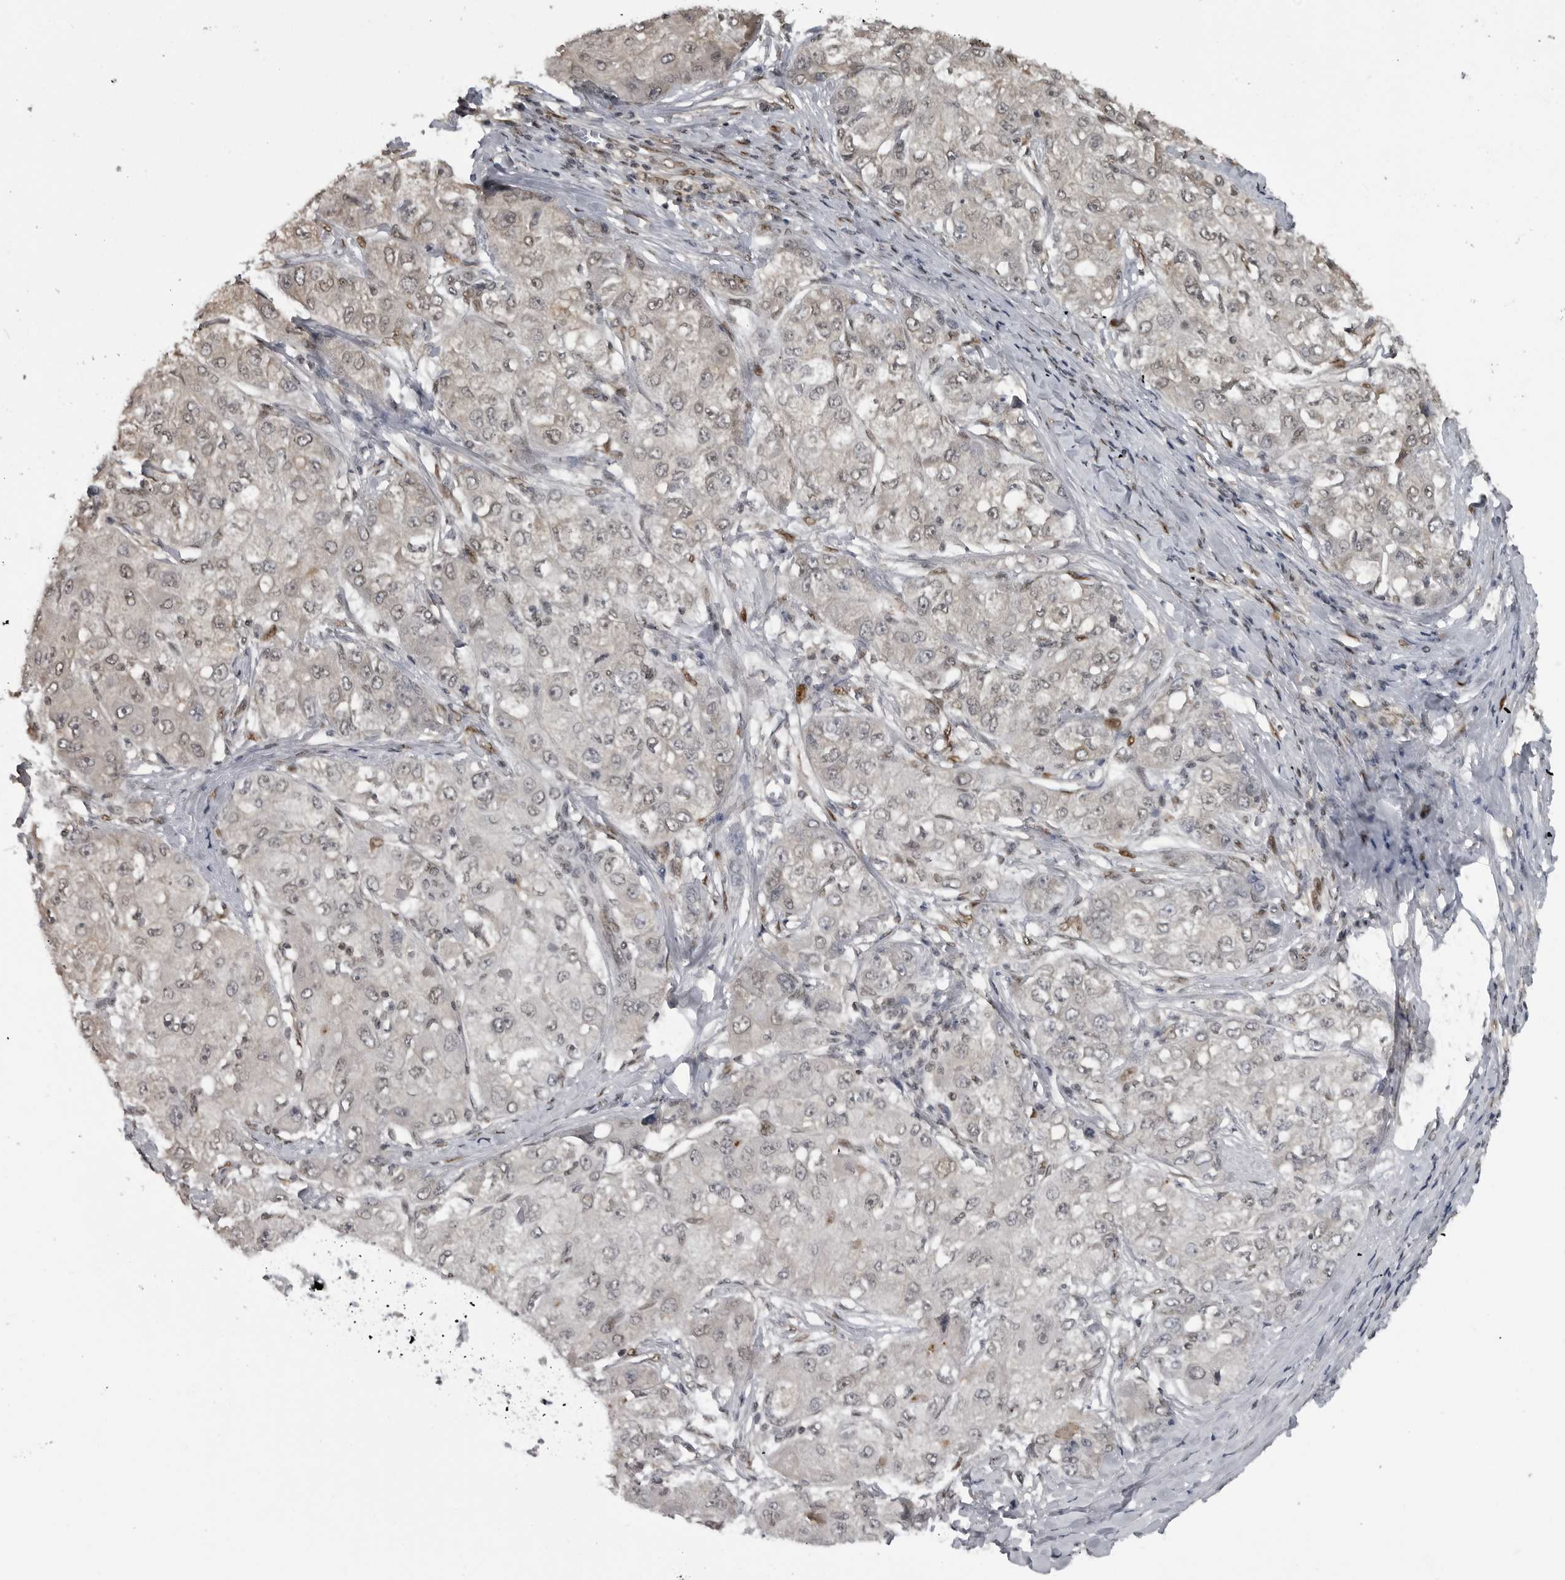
{"staining": {"intensity": "negative", "quantity": "none", "location": "none"}, "tissue": "liver cancer", "cell_type": "Tumor cells", "image_type": "cancer", "snomed": [{"axis": "morphology", "description": "Carcinoma, Hepatocellular, NOS"}, {"axis": "topography", "description": "Liver"}], "caption": "Immunohistochemistry micrograph of neoplastic tissue: human liver cancer (hepatocellular carcinoma) stained with DAB exhibits no significant protein expression in tumor cells.", "gene": "C8orf58", "patient": {"sex": "male", "age": 80}}